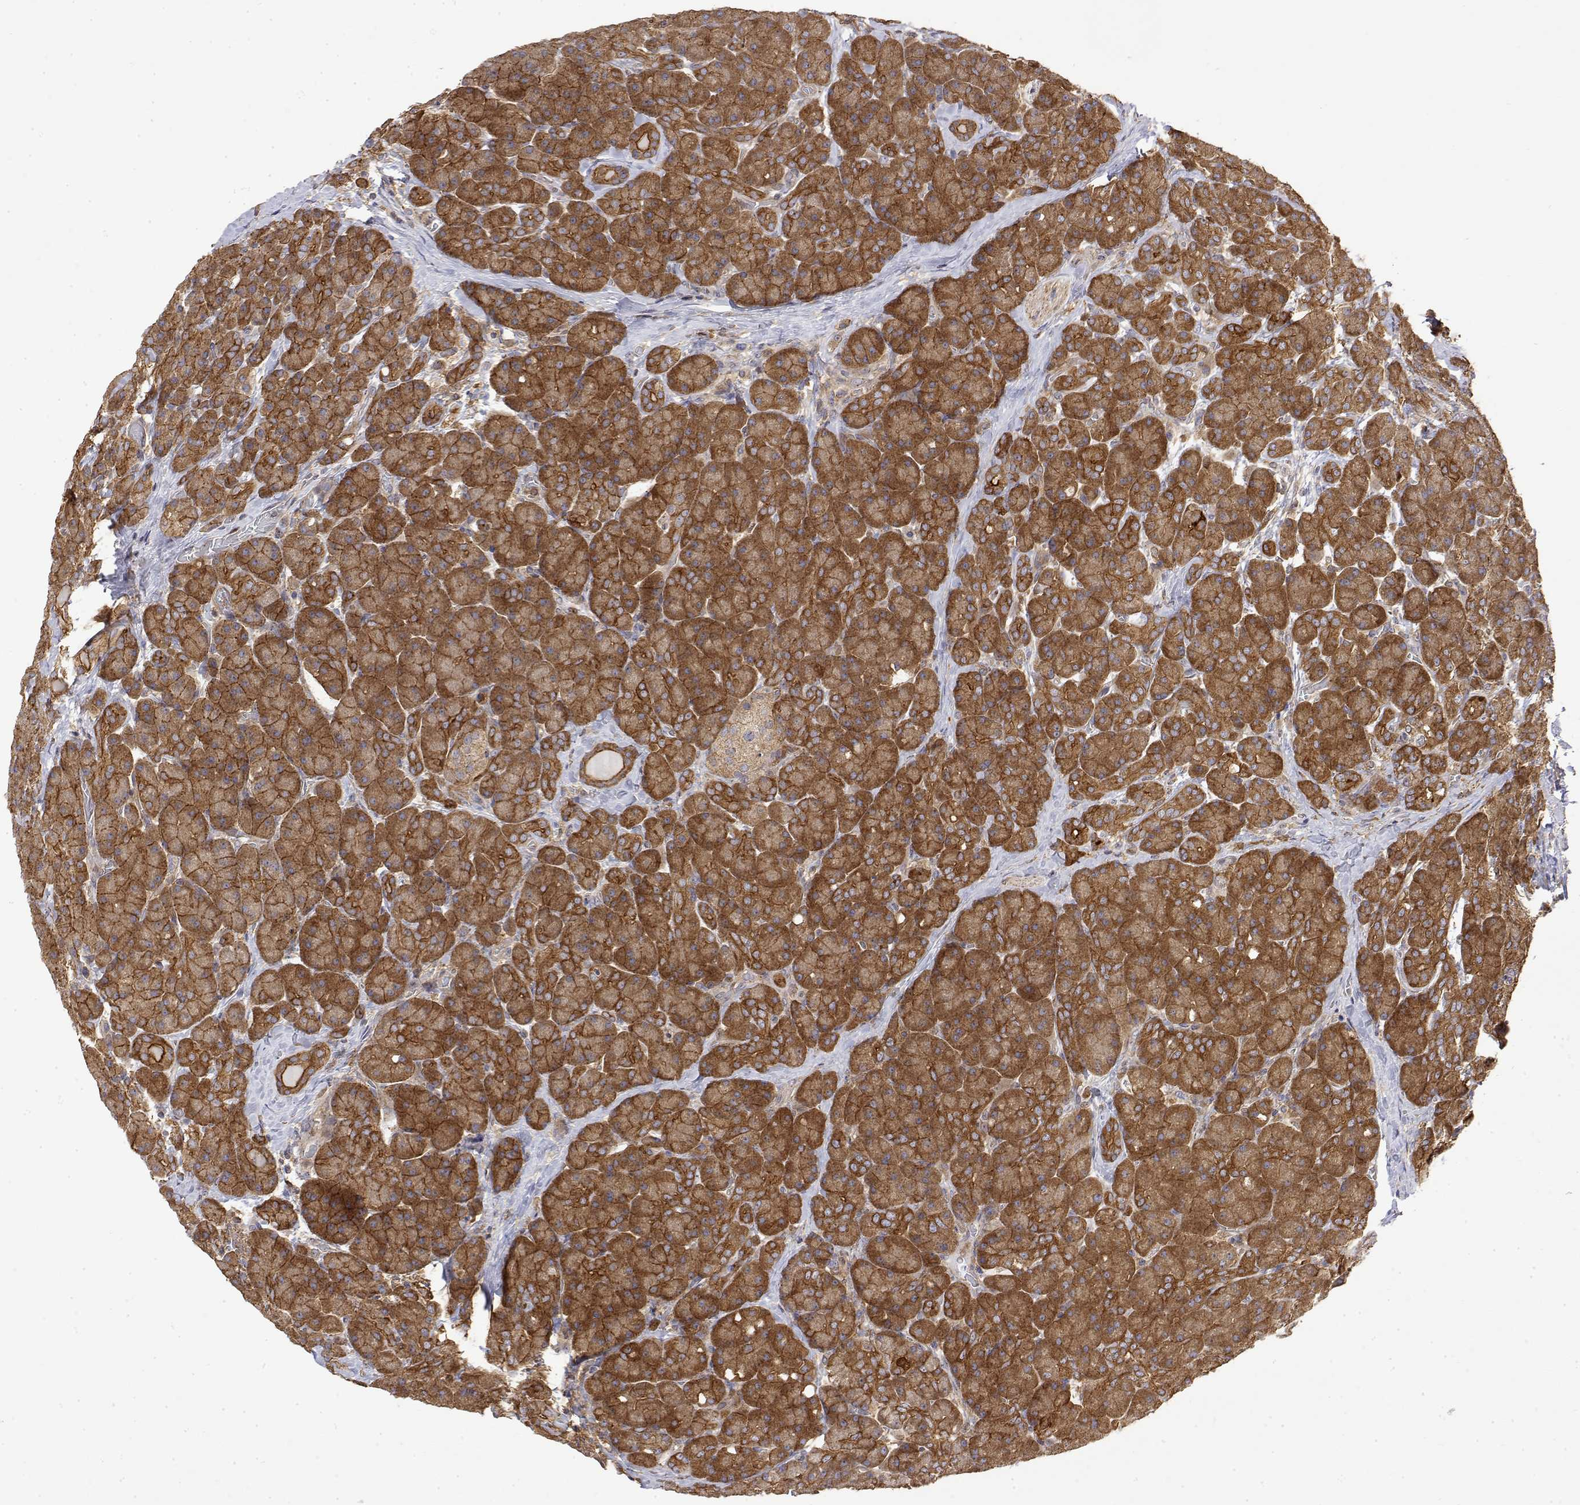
{"staining": {"intensity": "strong", "quantity": ">75%", "location": "cytoplasmic/membranous"}, "tissue": "pancreas", "cell_type": "Exocrine glandular cells", "image_type": "normal", "snomed": [{"axis": "morphology", "description": "Normal tissue, NOS"}, {"axis": "topography", "description": "Pancreas"}], "caption": "Immunohistochemical staining of unremarkable human pancreas exhibits >75% levels of strong cytoplasmic/membranous protein staining in approximately >75% of exocrine glandular cells. (Brightfield microscopy of DAB IHC at high magnification).", "gene": "PACSIN2", "patient": {"sex": "male", "age": 55}}